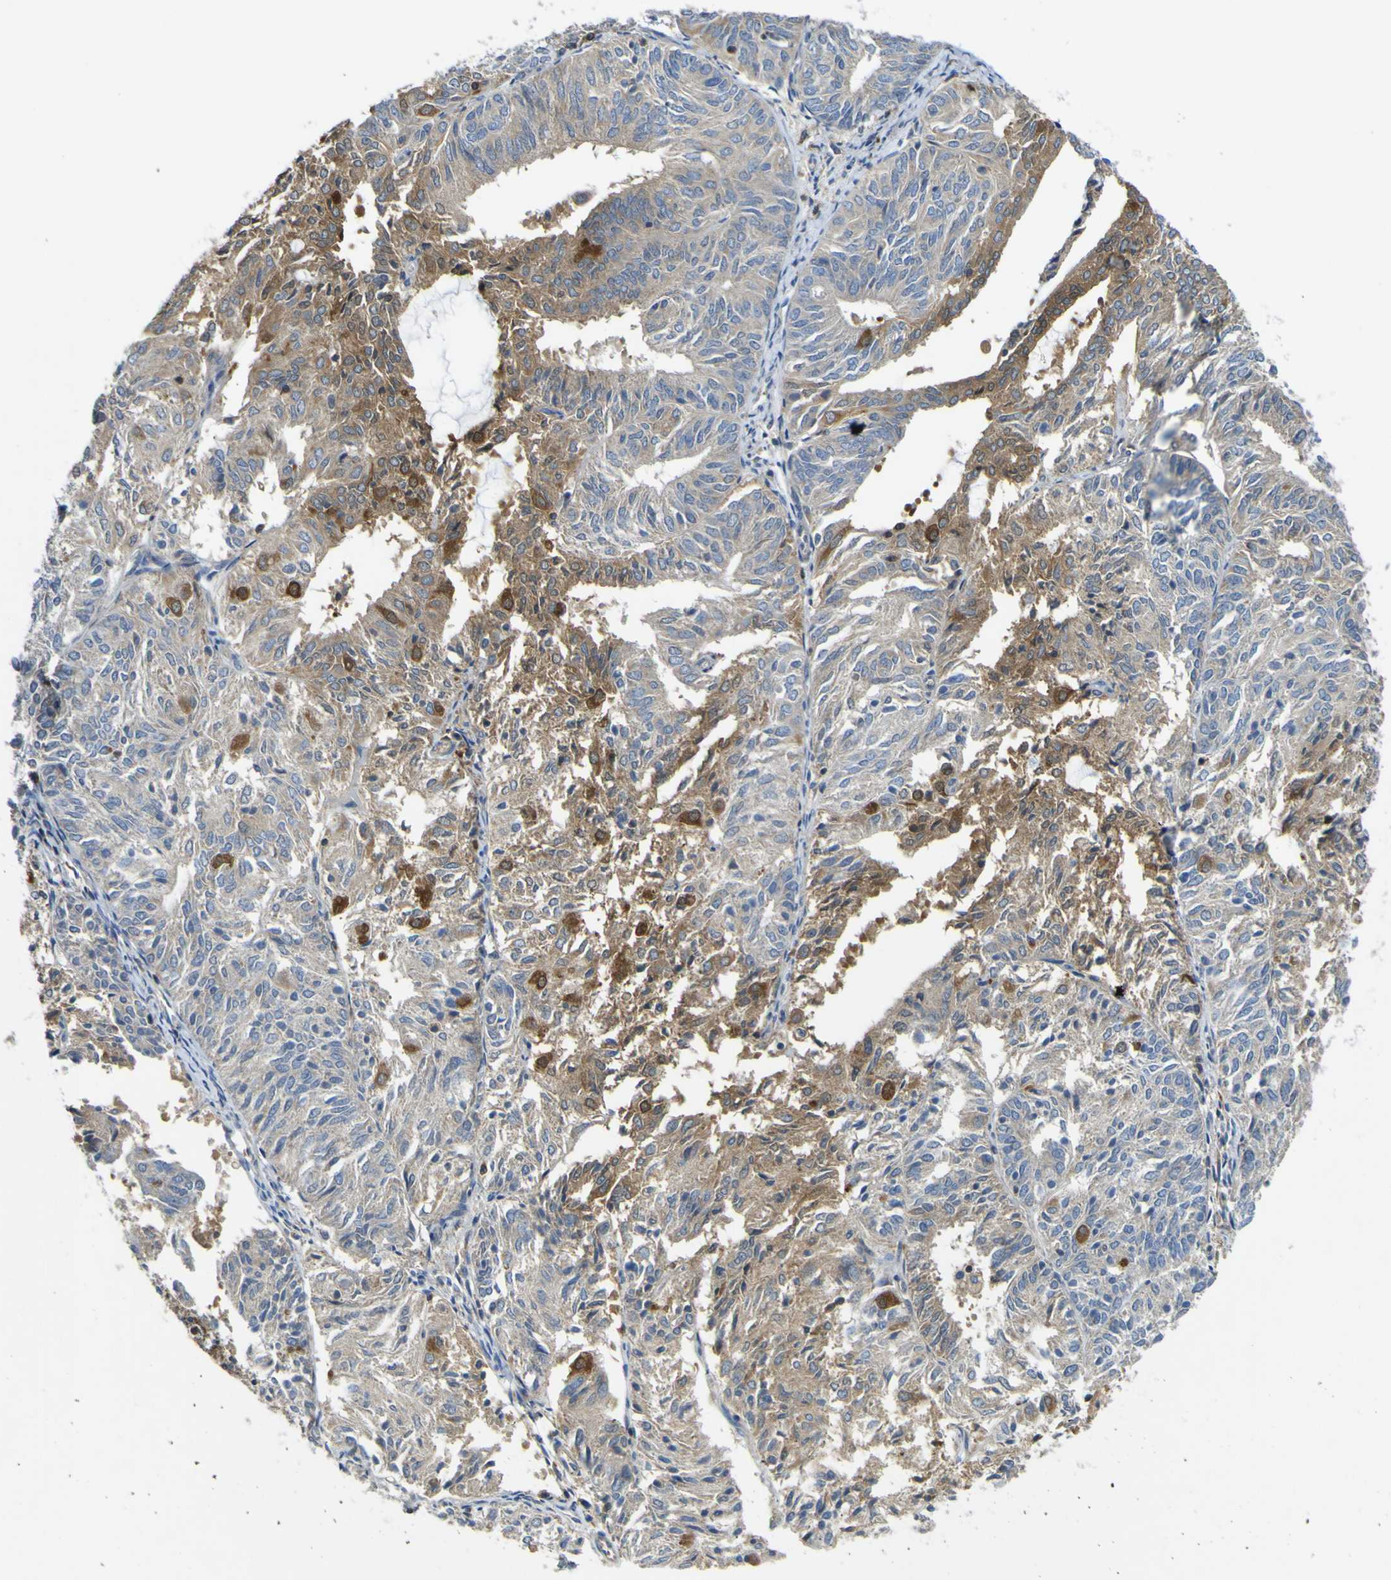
{"staining": {"intensity": "moderate", "quantity": ">75%", "location": "cytoplasmic/membranous"}, "tissue": "endometrial cancer", "cell_type": "Tumor cells", "image_type": "cancer", "snomed": [{"axis": "morphology", "description": "Adenocarcinoma, NOS"}, {"axis": "topography", "description": "Uterus"}], "caption": "Protein staining shows moderate cytoplasmic/membranous positivity in approximately >75% of tumor cells in endometrial cancer.", "gene": "EML2", "patient": {"sex": "female", "age": 60}}